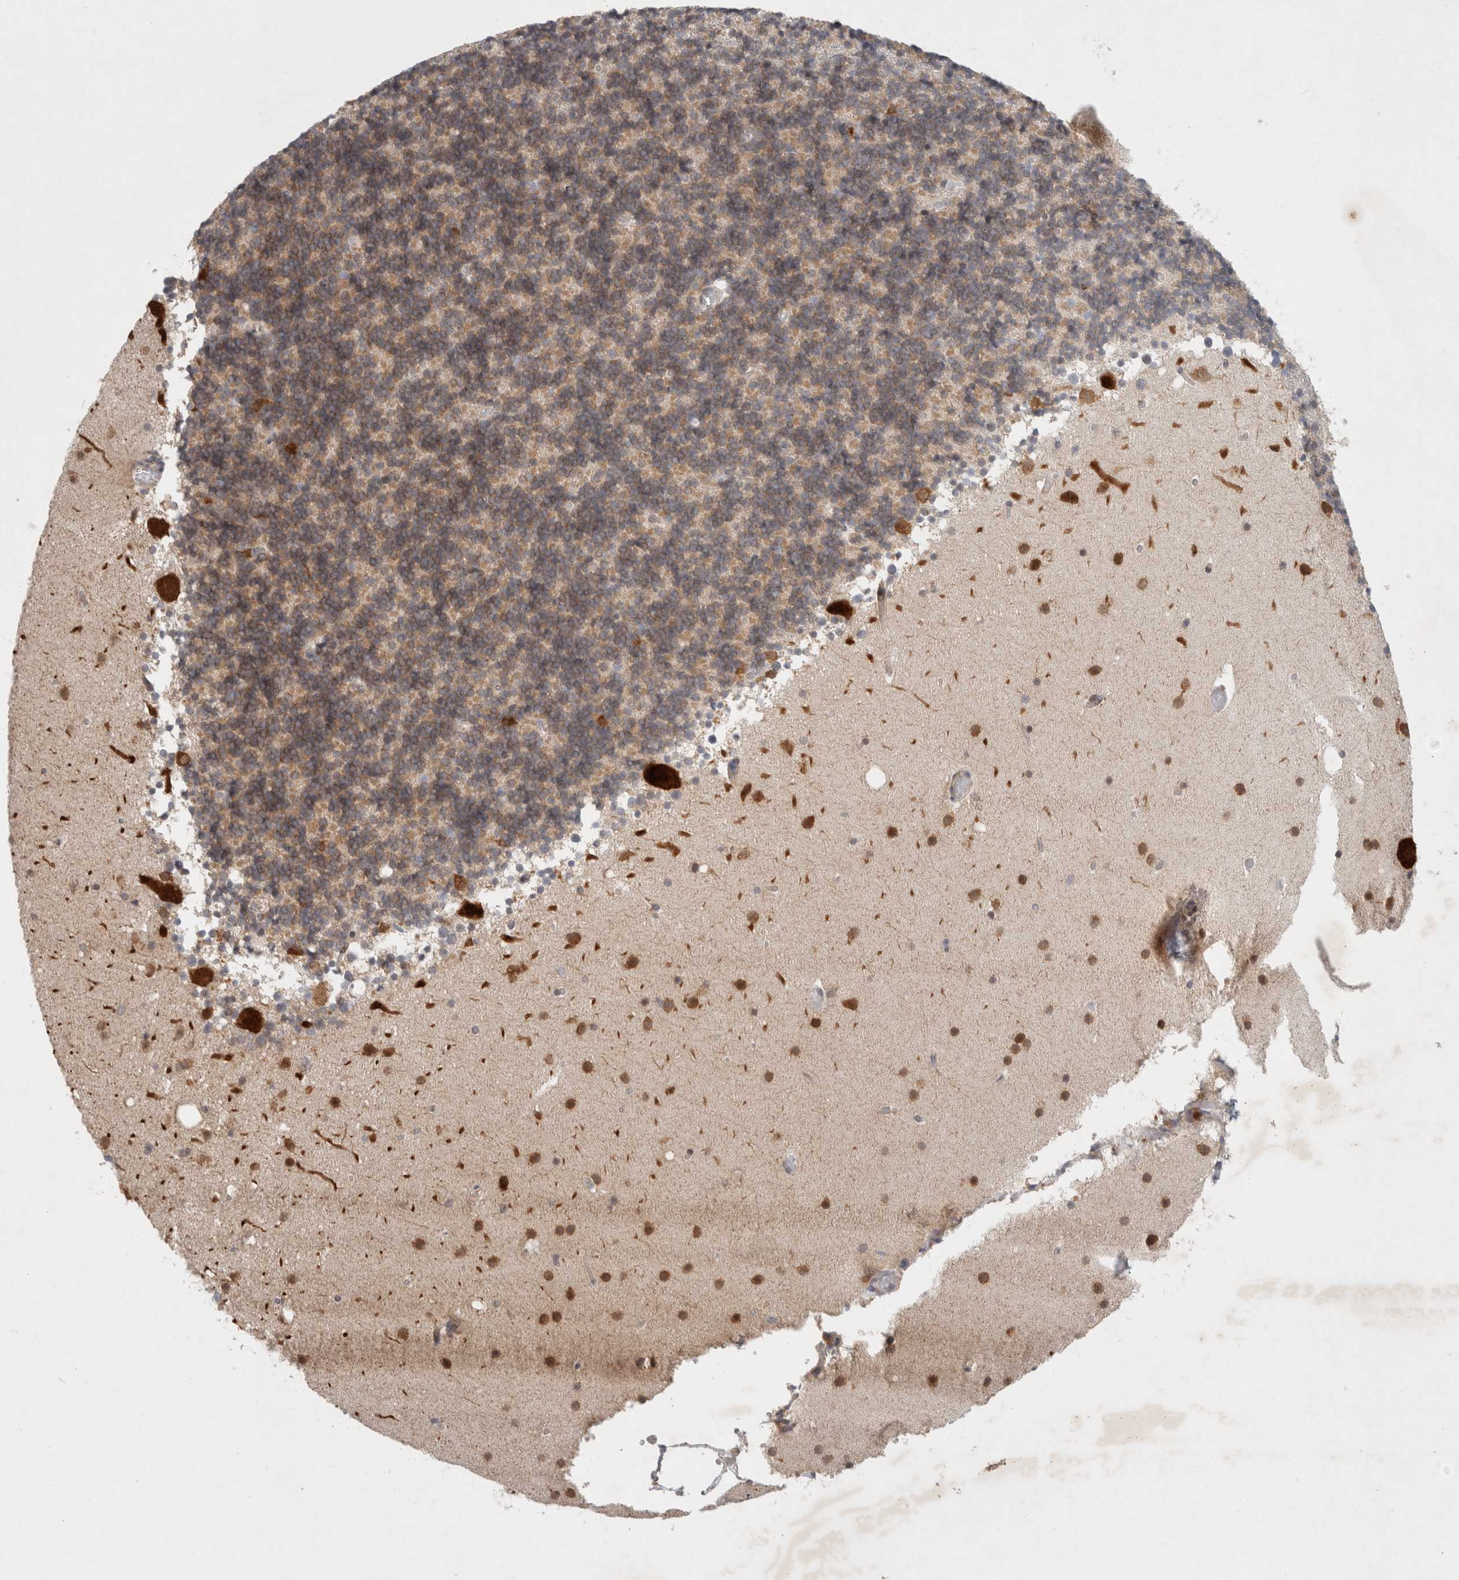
{"staining": {"intensity": "moderate", "quantity": "<25%", "location": "cytoplasmic/membranous"}, "tissue": "cerebellum", "cell_type": "Cells in granular layer", "image_type": "normal", "snomed": [{"axis": "morphology", "description": "Normal tissue, NOS"}, {"axis": "topography", "description": "Cerebellum"}], "caption": "A brown stain shows moderate cytoplasmic/membranous positivity of a protein in cells in granular layer of benign cerebellum. Using DAB (brown) and hematoxylin (blue) stains, captured at high magnification using brightfield microscopy.", "gene": "RASAL2", "patient": {"sex": "male", "age": 57}}